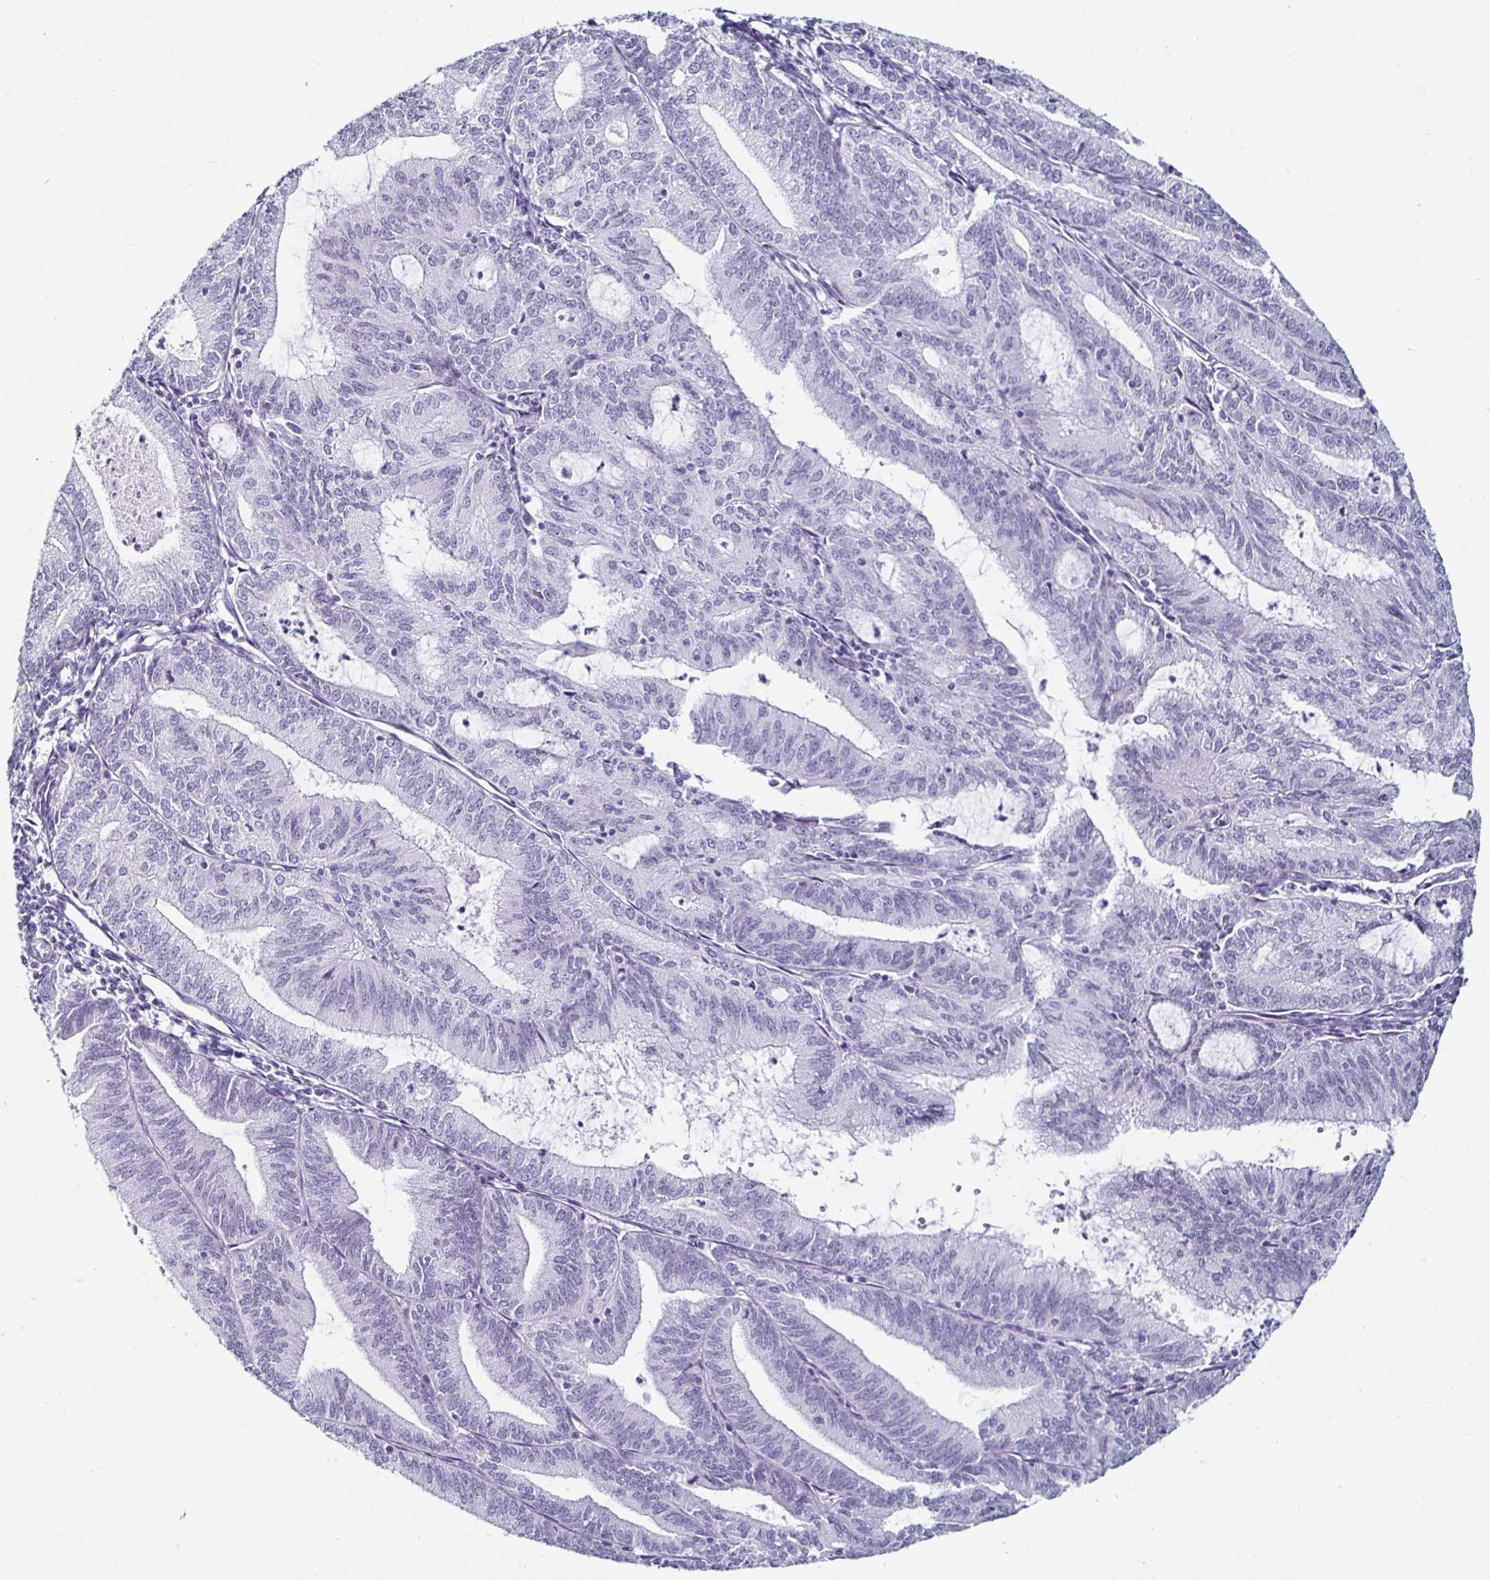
{"staining": {"intensity": "negative", "quantity": "none", "location": "none"}, "tissue": "endometrial cancer", "cell_type": "Tumor cells", "image_type": "cancer", "snomed": [{"axis": "morphology", "description": "Adenocarcinoma, NOS"}, {"axis": "topography", "description": "Endometrium"}], "caption": "This micrograph is of endometrial cancer (adenocarcinoma) stained with immunohistochemistry to label a protein in brown with the nuclei are counter-stained blue. There is no staining in tumor cells. The staining is performed using DAB brown chromogen with nuclei counter-stained in using hematoxylin.", "gene": "KRT4", "patient": {"sex": "female", "age": 70}}